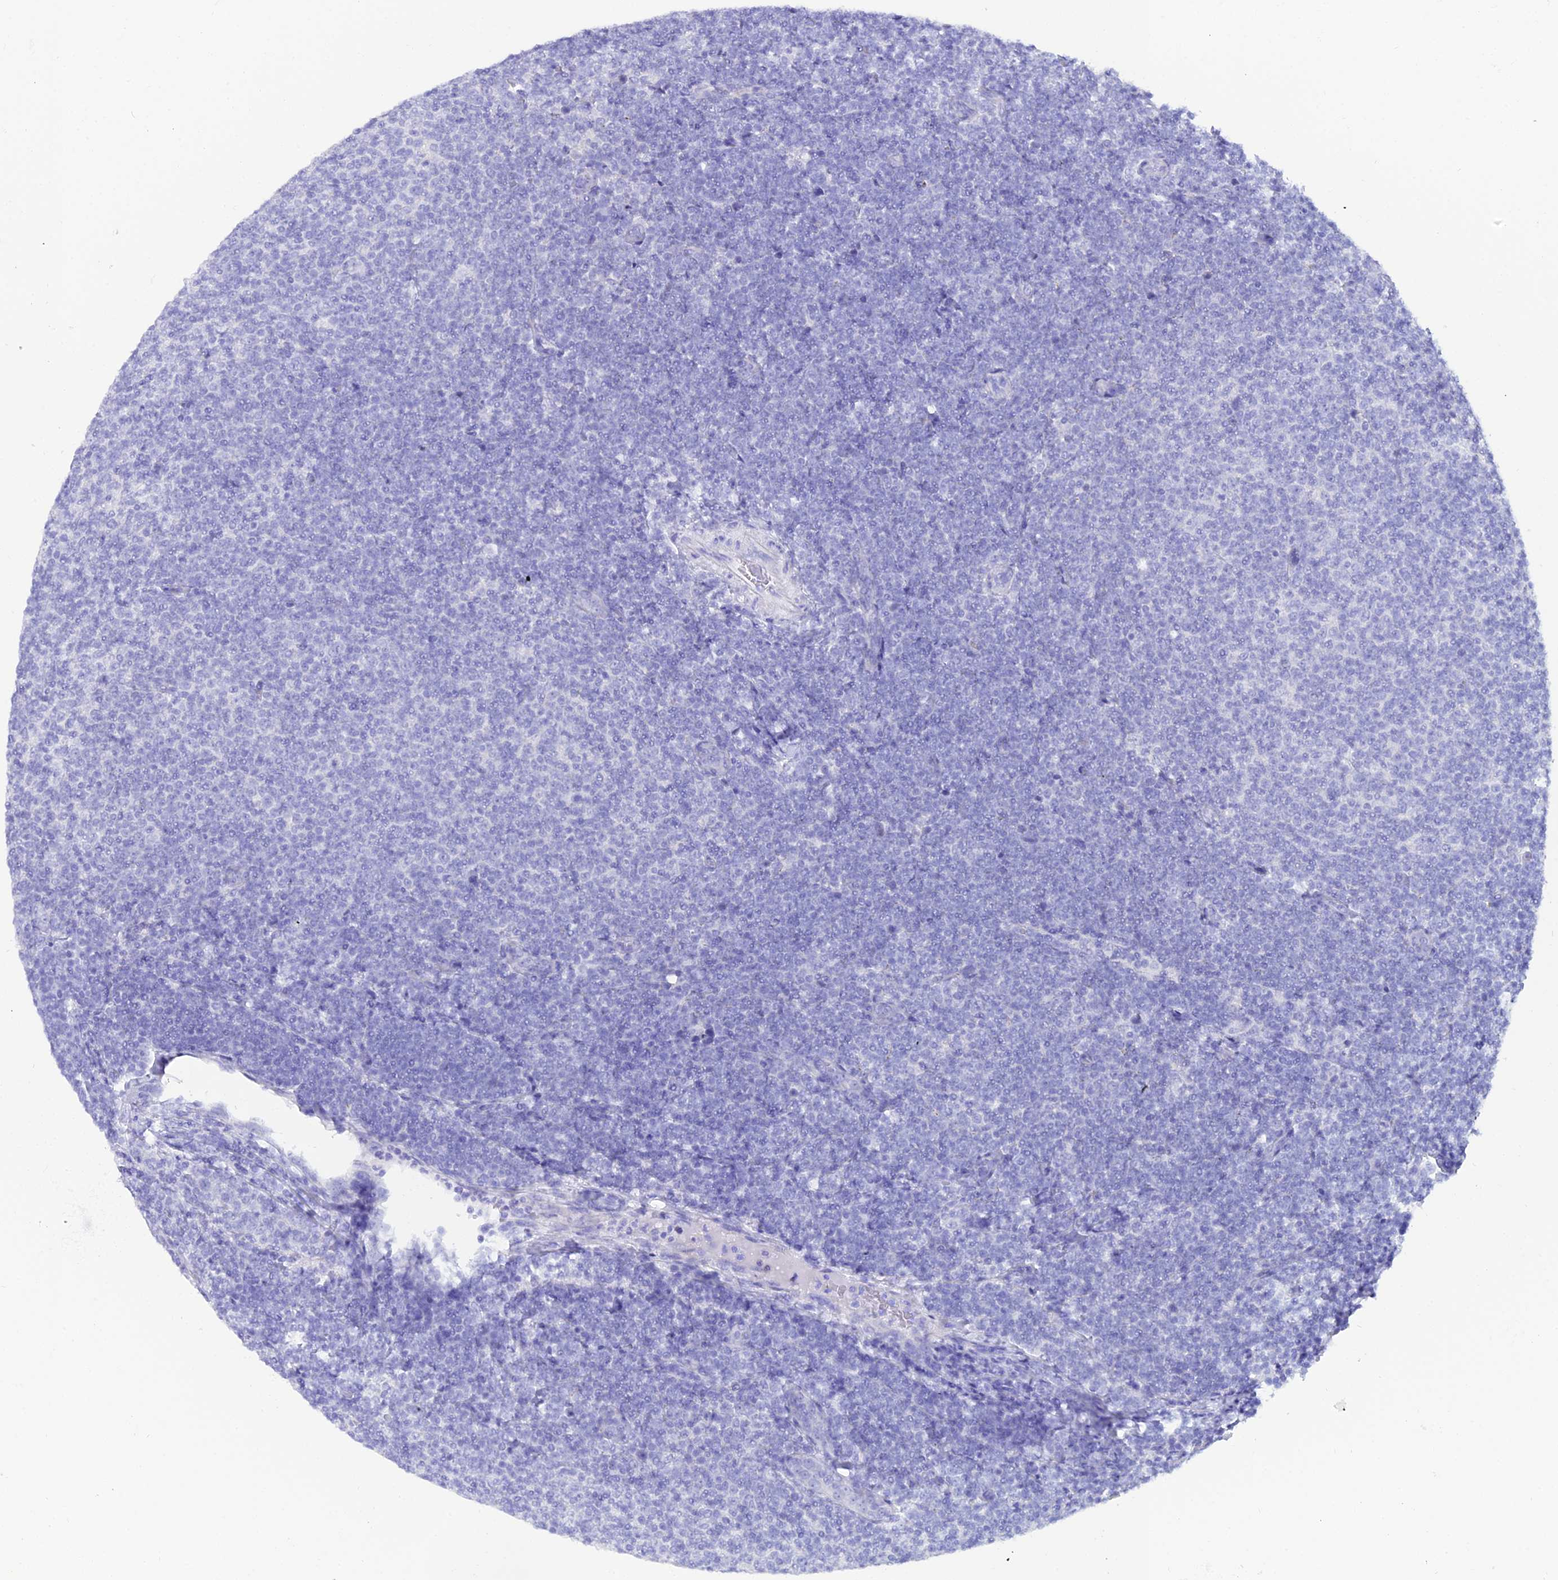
{"staining": {"intensity": "negative", "quantity": "none", "location": "none"}, "tissue": "lymphoma", "cell_type": "Tumor cells", "image_type": "cancer", "snomed": [{"axis": "morphology", "description": "Malignant lymphoma, non-Hodgkin's type, Low grade"}, {"axis": "topography", "description": "Lymph node"}], "caption": "This is an immunohistochemistry (IHC) photomicrograph of human lymphoma. There is no staining in tumor cells.", "gene": "OR4D5", "patient": {"sex": "male", "age": 66}}